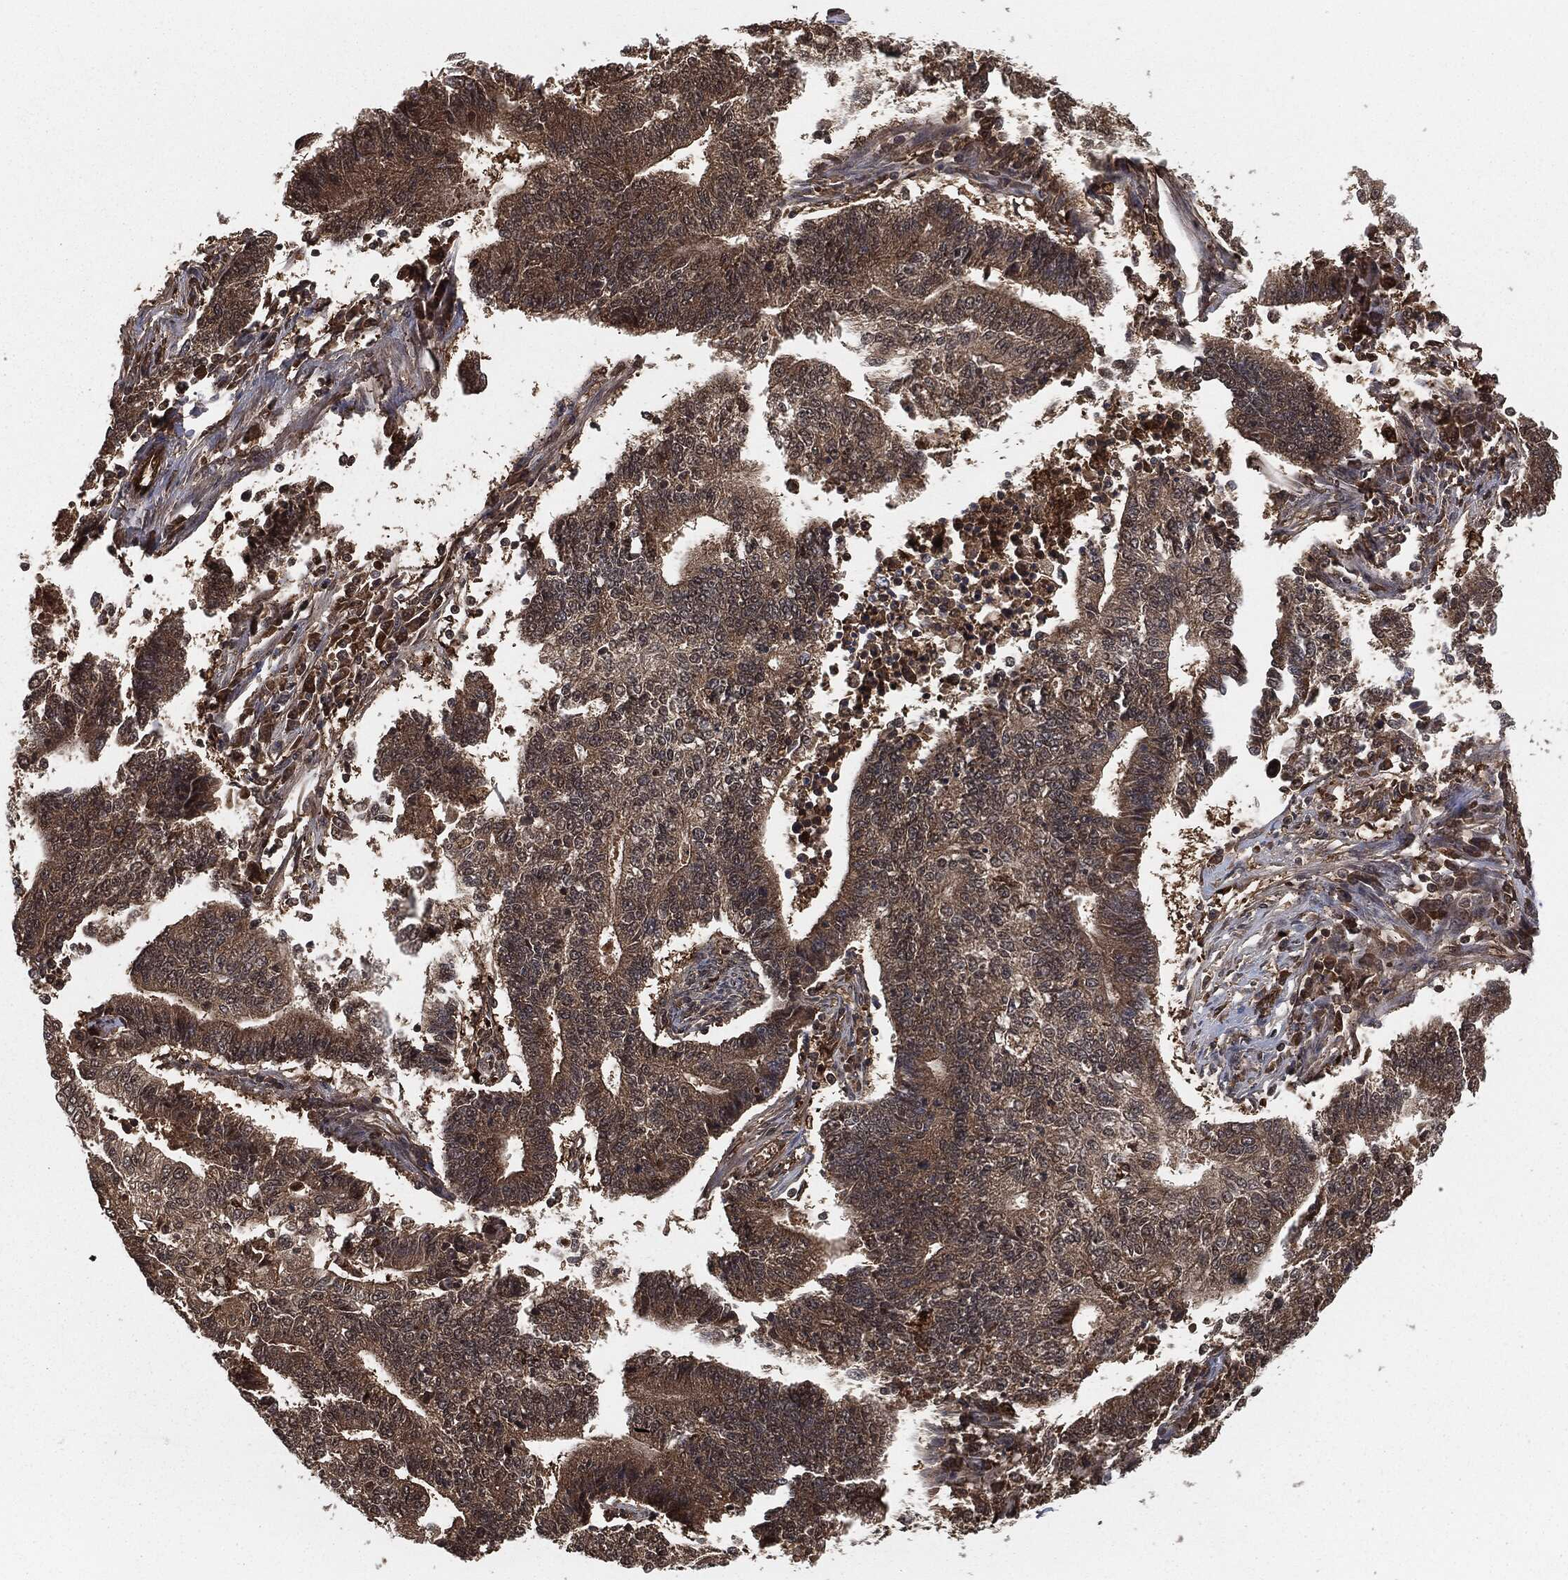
{"staining": {"intensity": "weak", "quantity": ">75%", "location": "cytoplasmic/membranous"}, "tissue": "endometrial cancer", "cell_type": "Tumor cells", "image_type": "cancer", "snomed": [{"axis": "morphology", "description": "Adenocarcinoma, NOS"}, {"axis": "topography", "description": "Uterus"}, {"axis": "topography", "description": "Endometrium"}], "caption": "Immunohistochemical staining of human adenocarcinoma (endometrial) demonstrates low levels of weak cytoplasmic/membranous staining in approximately >75% of tumor cells.", "gene": "CAPRIN2", "patient": {"sex": "female", "age": 54}}